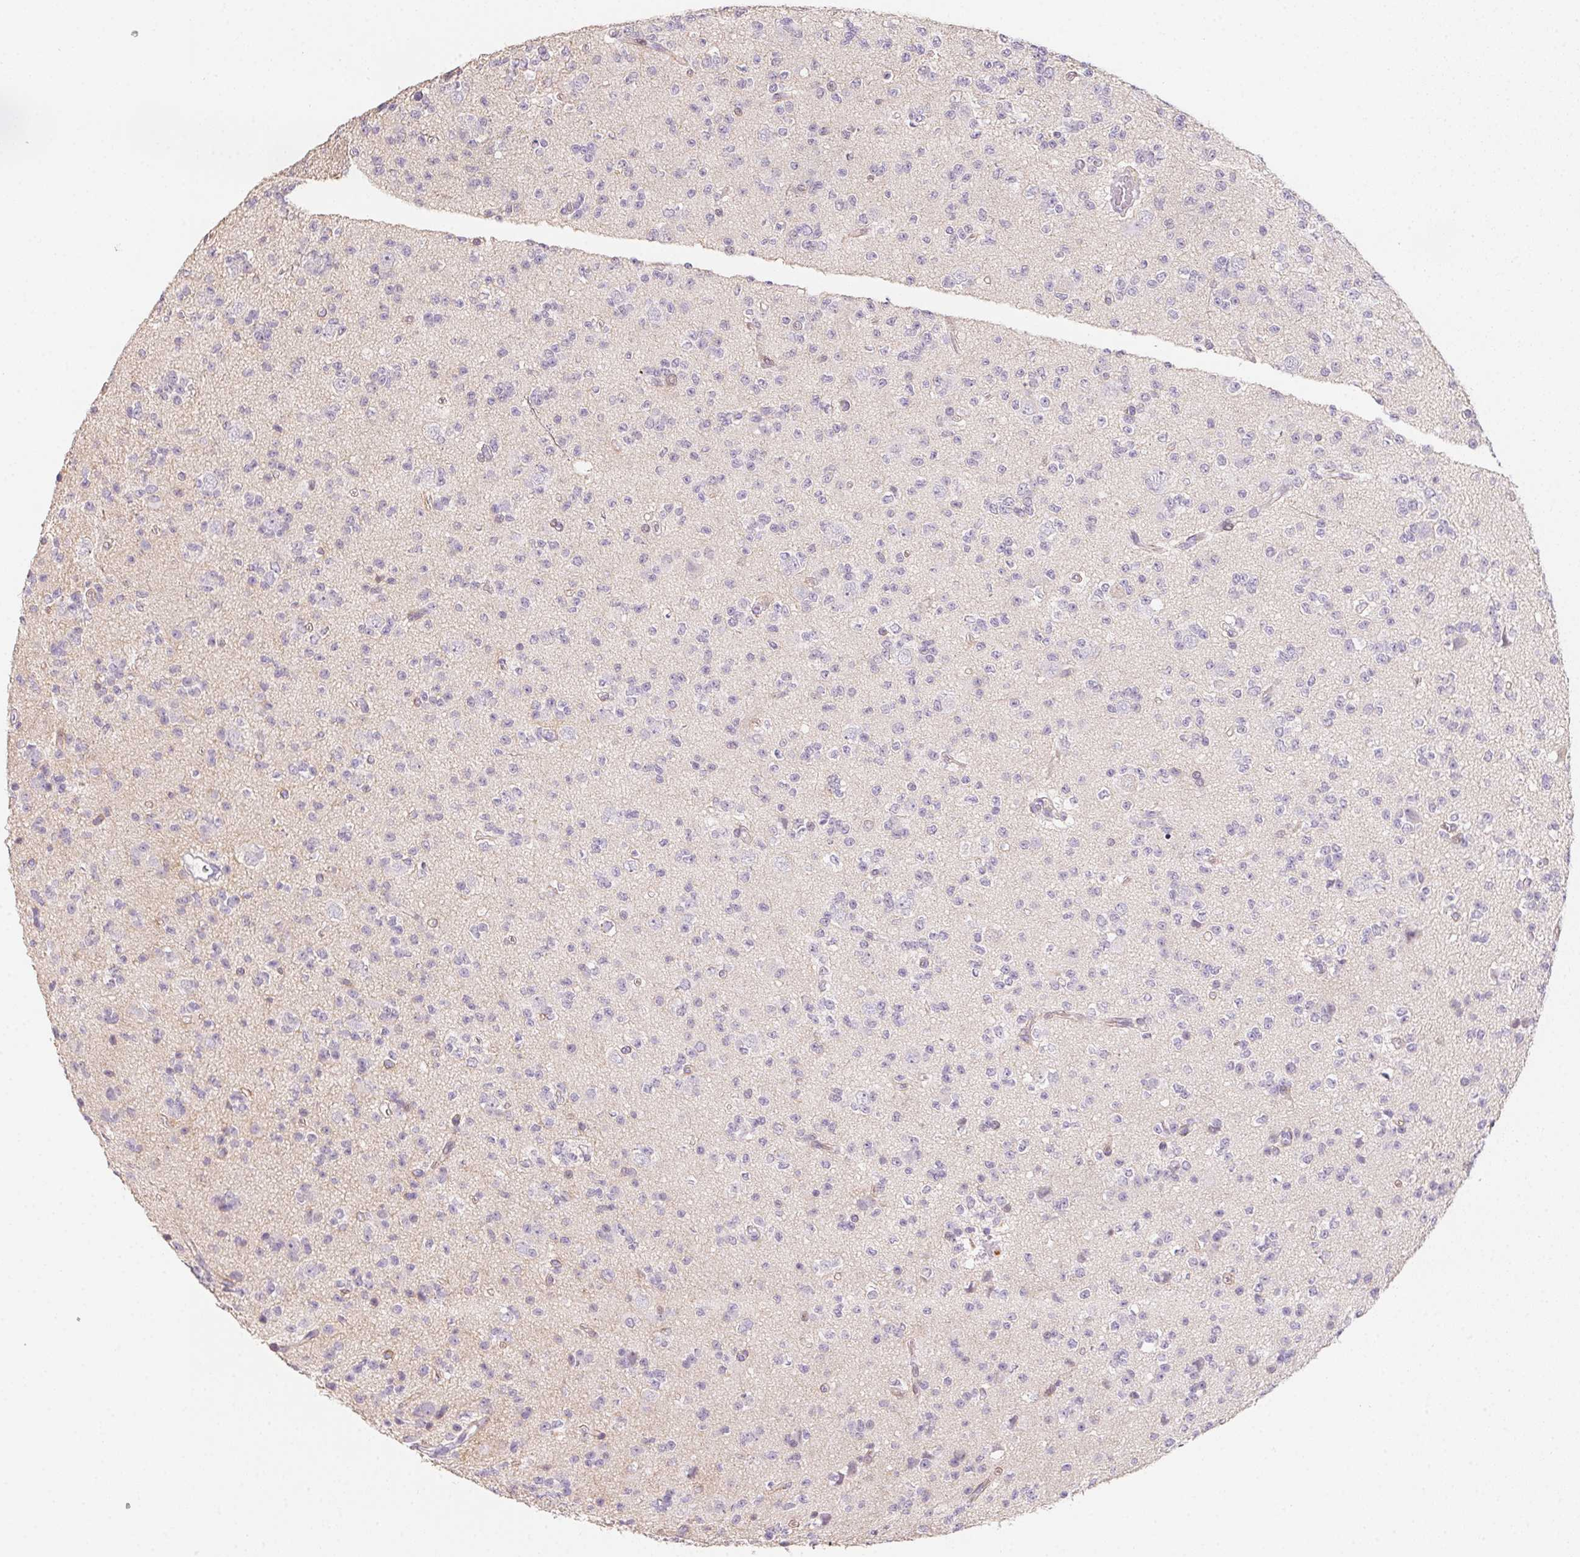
{"staining": {"intensity": "negative", "quantity": "none", "location": "none"}, "tissue": "glioma", "cell_type": "Tumor cells", "image_type": "cancer", "snomed": [{"axis": "morphology", "description": "Glioma, malignant, High grade"}, {"axis": "topography", "description": "Brain"}], "caption": "DAB (3,3'-diaminobenzidine) immunohistochemical staining of malignant glioma (high-grade) shows no significant staining in tumor cells.", "gene": "MYL4", "patient": {"sex": "male", "age": 36}}